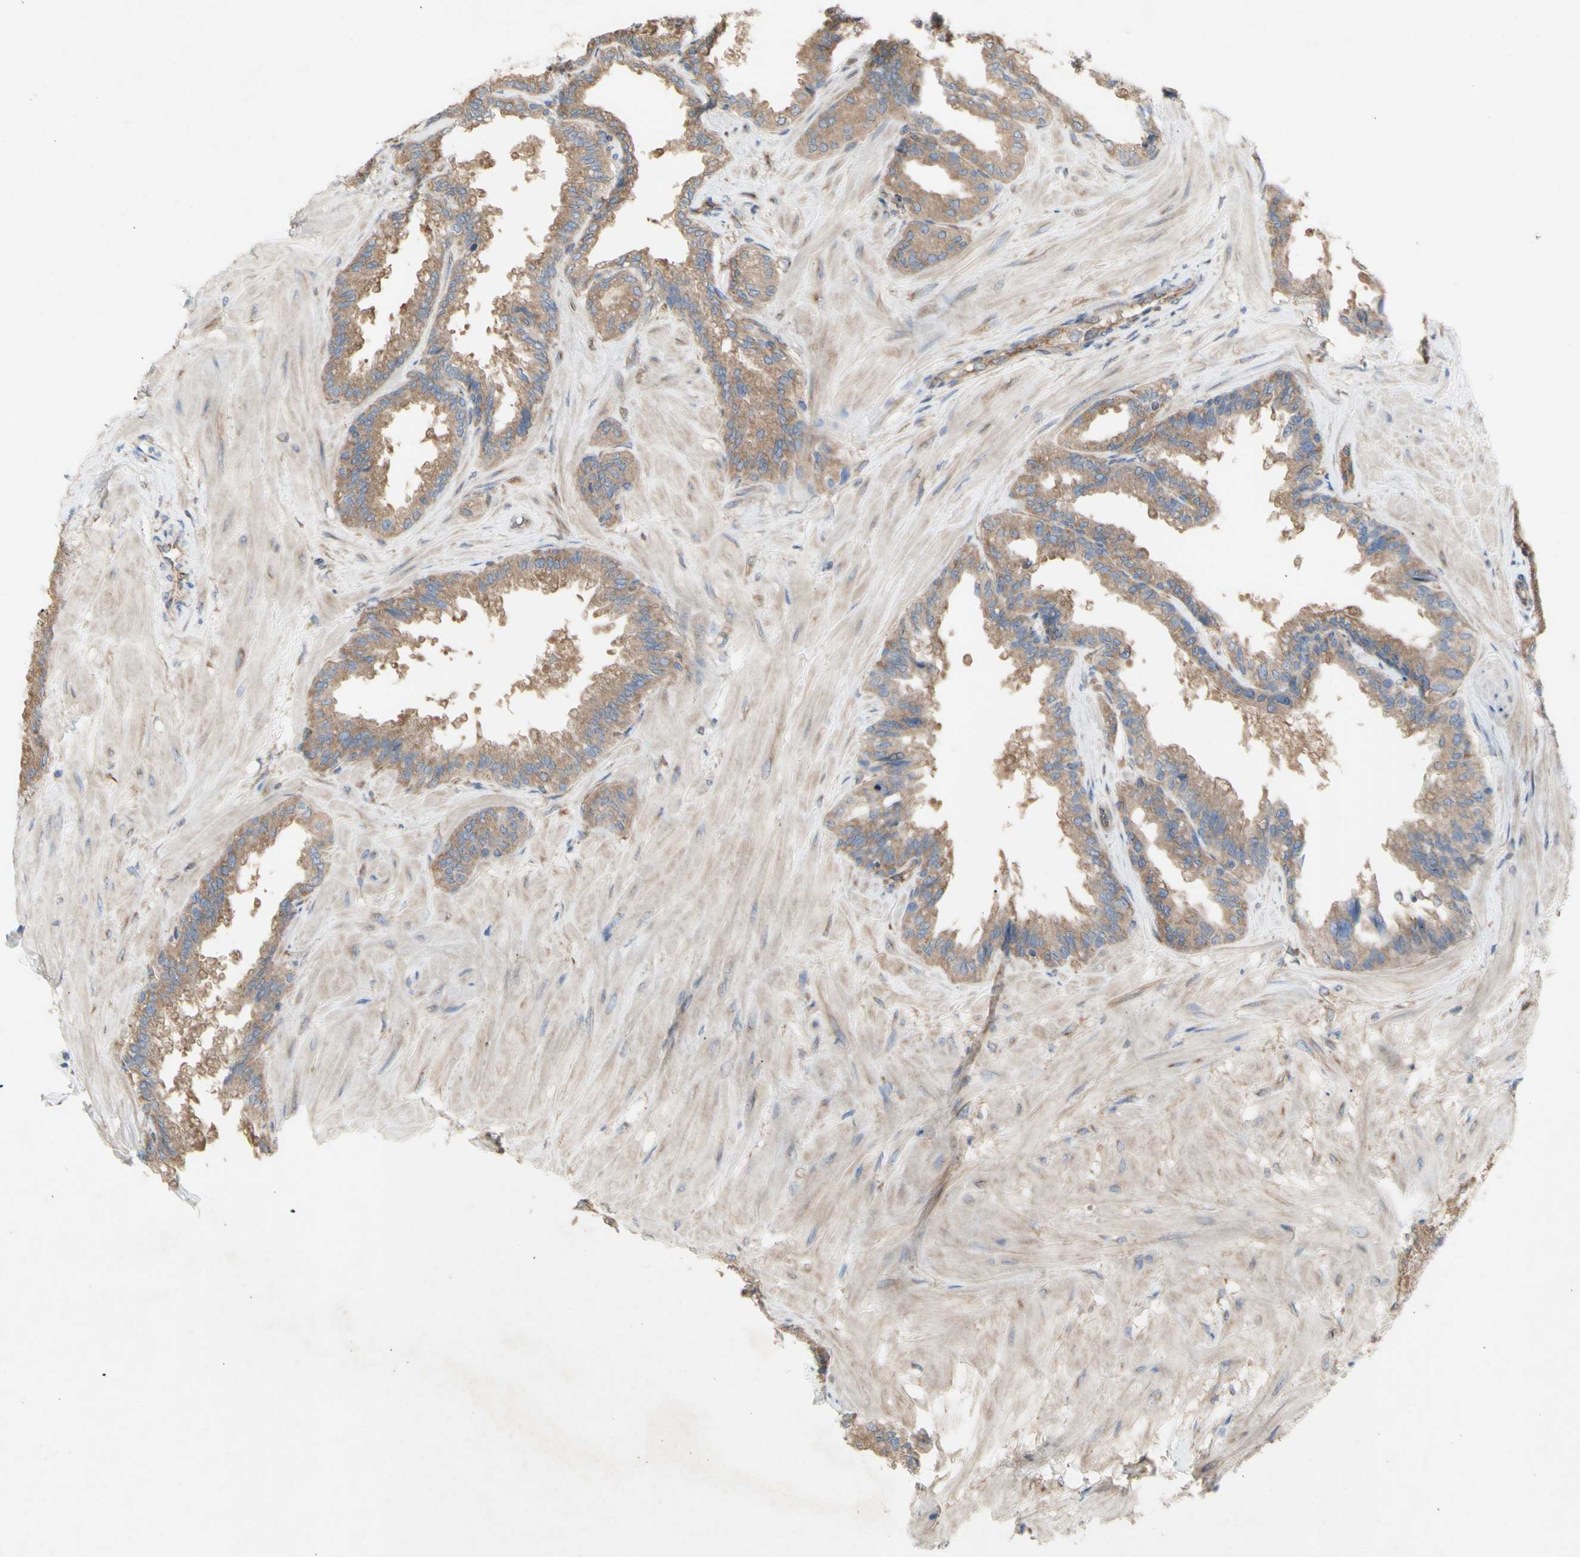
{"staining": {"intensity": "weak", "quantity": ">75%", "location": "cytoplasmic/membranous"}, "tissue": "seminal vesicle", "cell_type": "Glandular cells", "image_type": "normal", "snomed": [{"axis": "morphology", "description": "Normal tissue, NOS"}, {"axis": "topography", "description": "Seminal veicle"}], "caption": "Immunohistochemistry (IHC) of unremarkable human seminal vesicle demonstrates low levels of weak cytoplasmic/membranous positivity in about >75% of glandular cells.", "gene": "KLC1", "patient": {"sex": "male", "age": 46}}